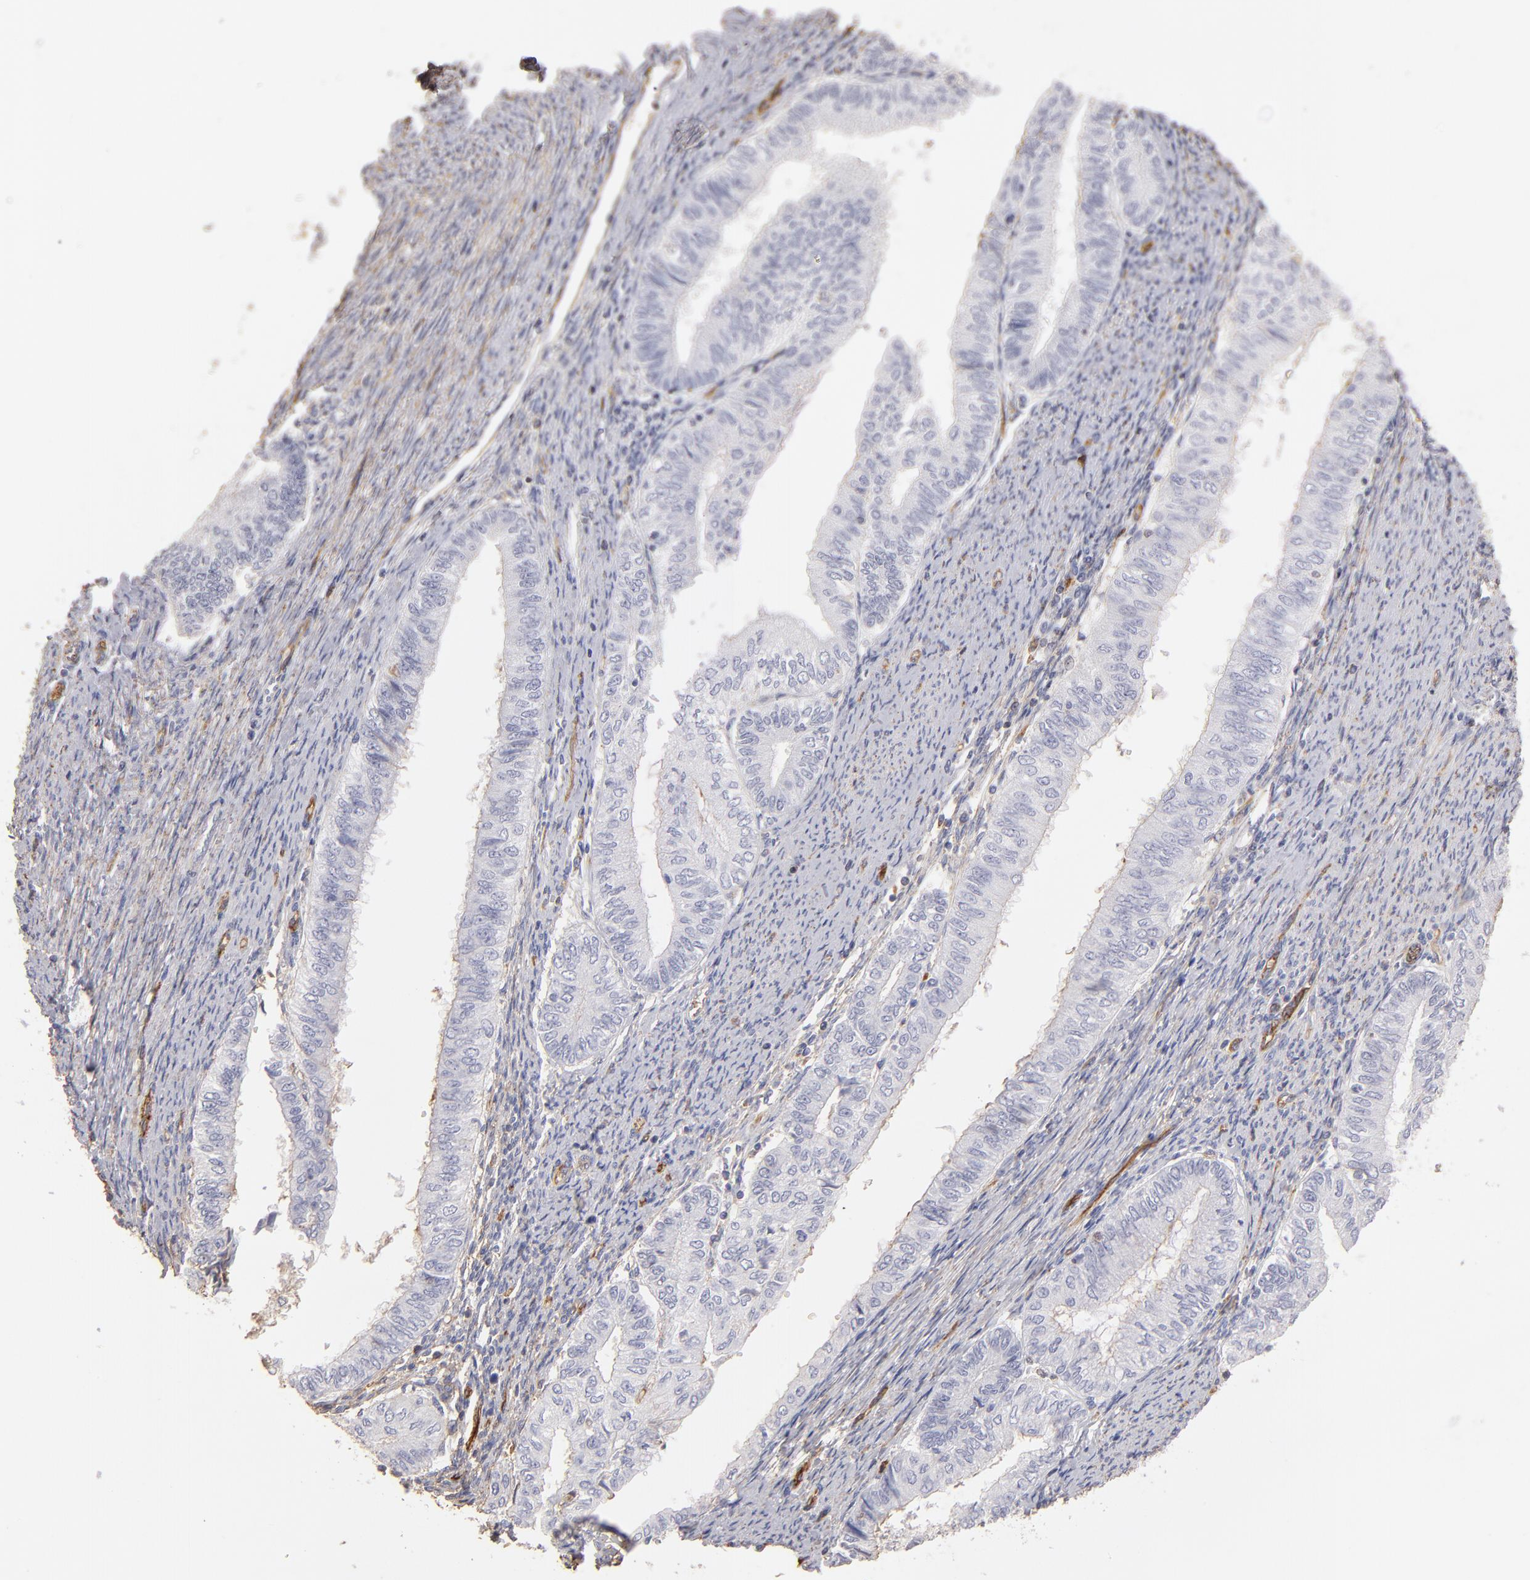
{"staining": {"intensity": "negative", "quantity": "none", "location": "none"}, "tissue": "endometrial cancer", "cell_type": "Tumor cells", "image_type": "cancer", "snomed": [{"axis": "morphology", "description": "Adenocarcinoma, NOS"}, {"axis": "topography", "description": "Endometrium"}], "caption": "The image displays no significant positivity in tumor cells of endometrial cancer (adenocarcinoma).", "gene": "ABCB1", "patient": {"sex": "female", "age": 66}}